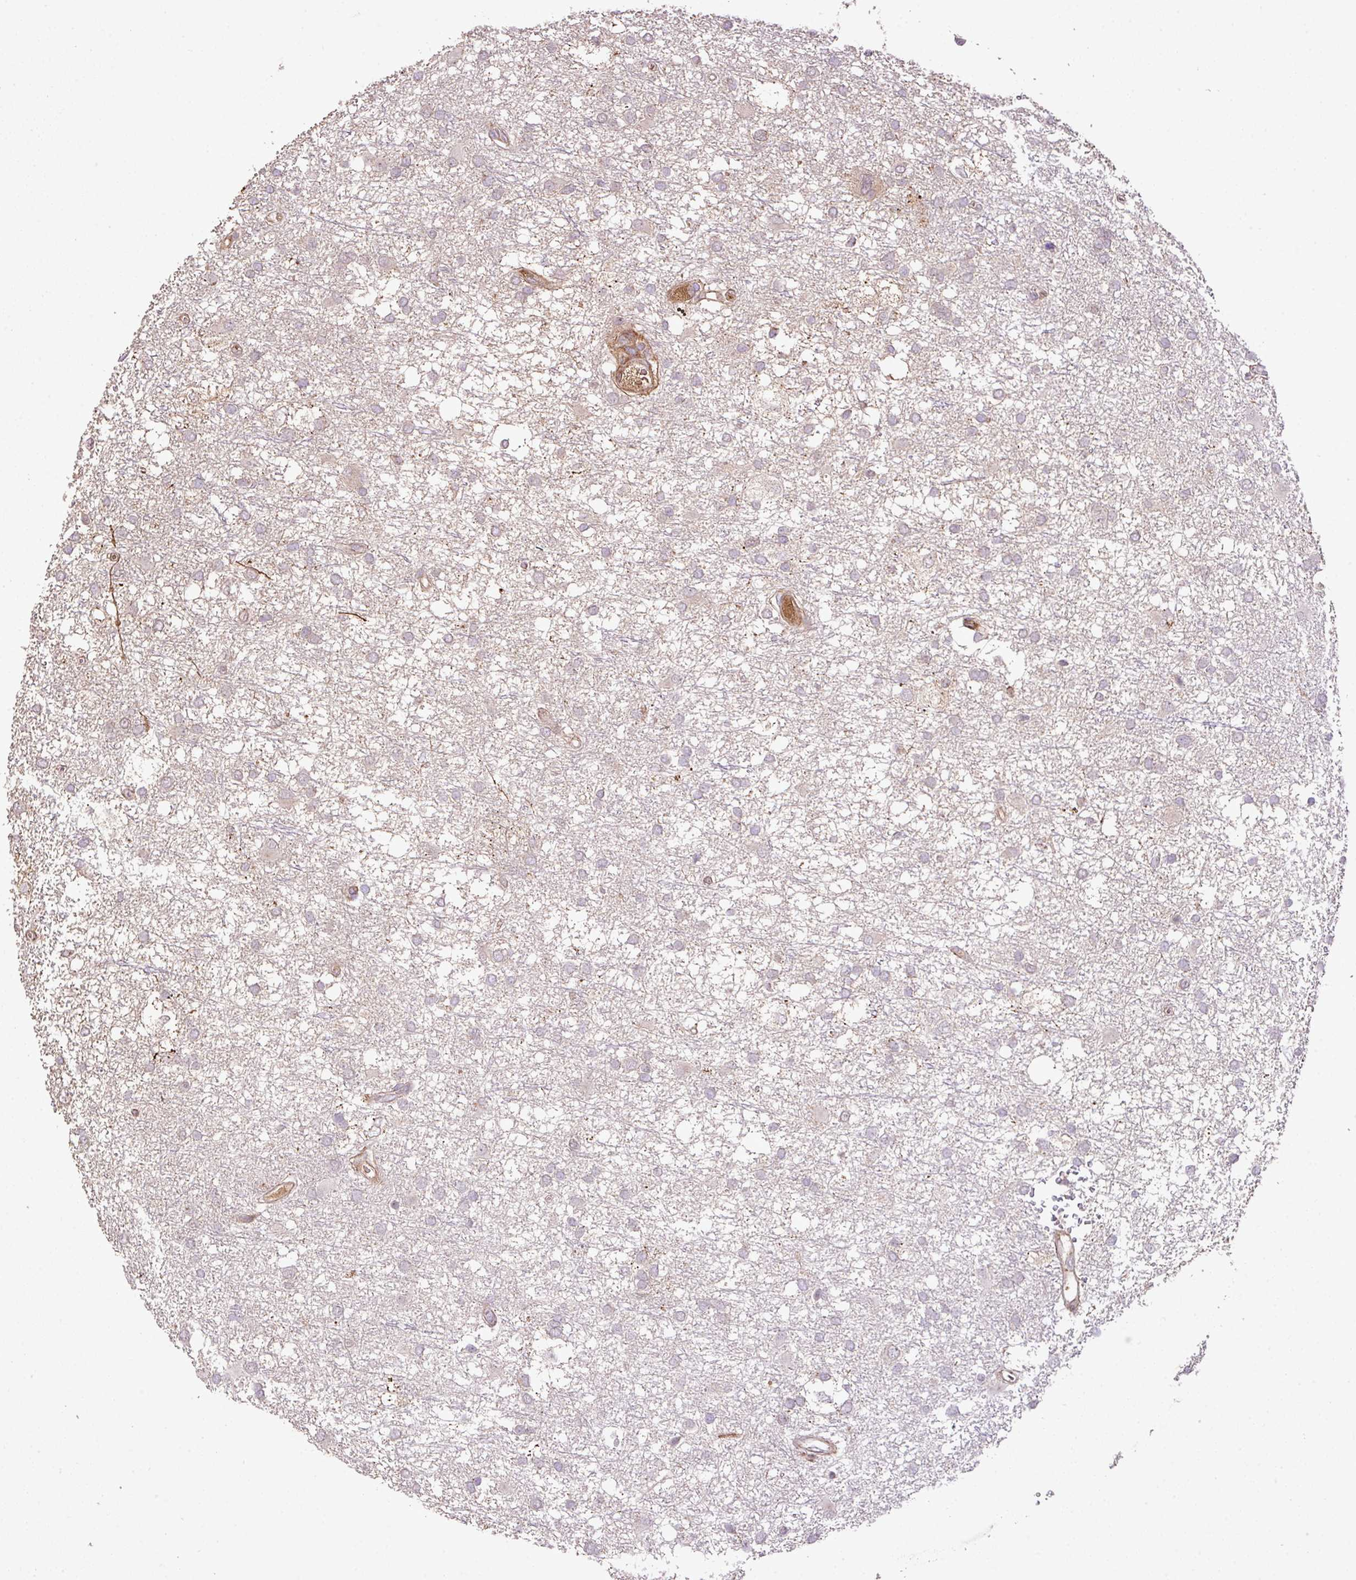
{"staining": {"intensity": "negative", "quantity": "none", "location": "none"}, "tissue": "glioma", "cell_type": "Tumor cells", "image_type": "cancer", "snomed": [{"axis": "morphology", "description": "Glioma, malignant, High grade"}, {"axis": "topography", "description": "Brain"}], "caption": "Immunohistochemical staining of glioma displays no significant staining in tumor cells.", "gene": "CTXN2", "patient": {"sex": "male", "age": 61}}